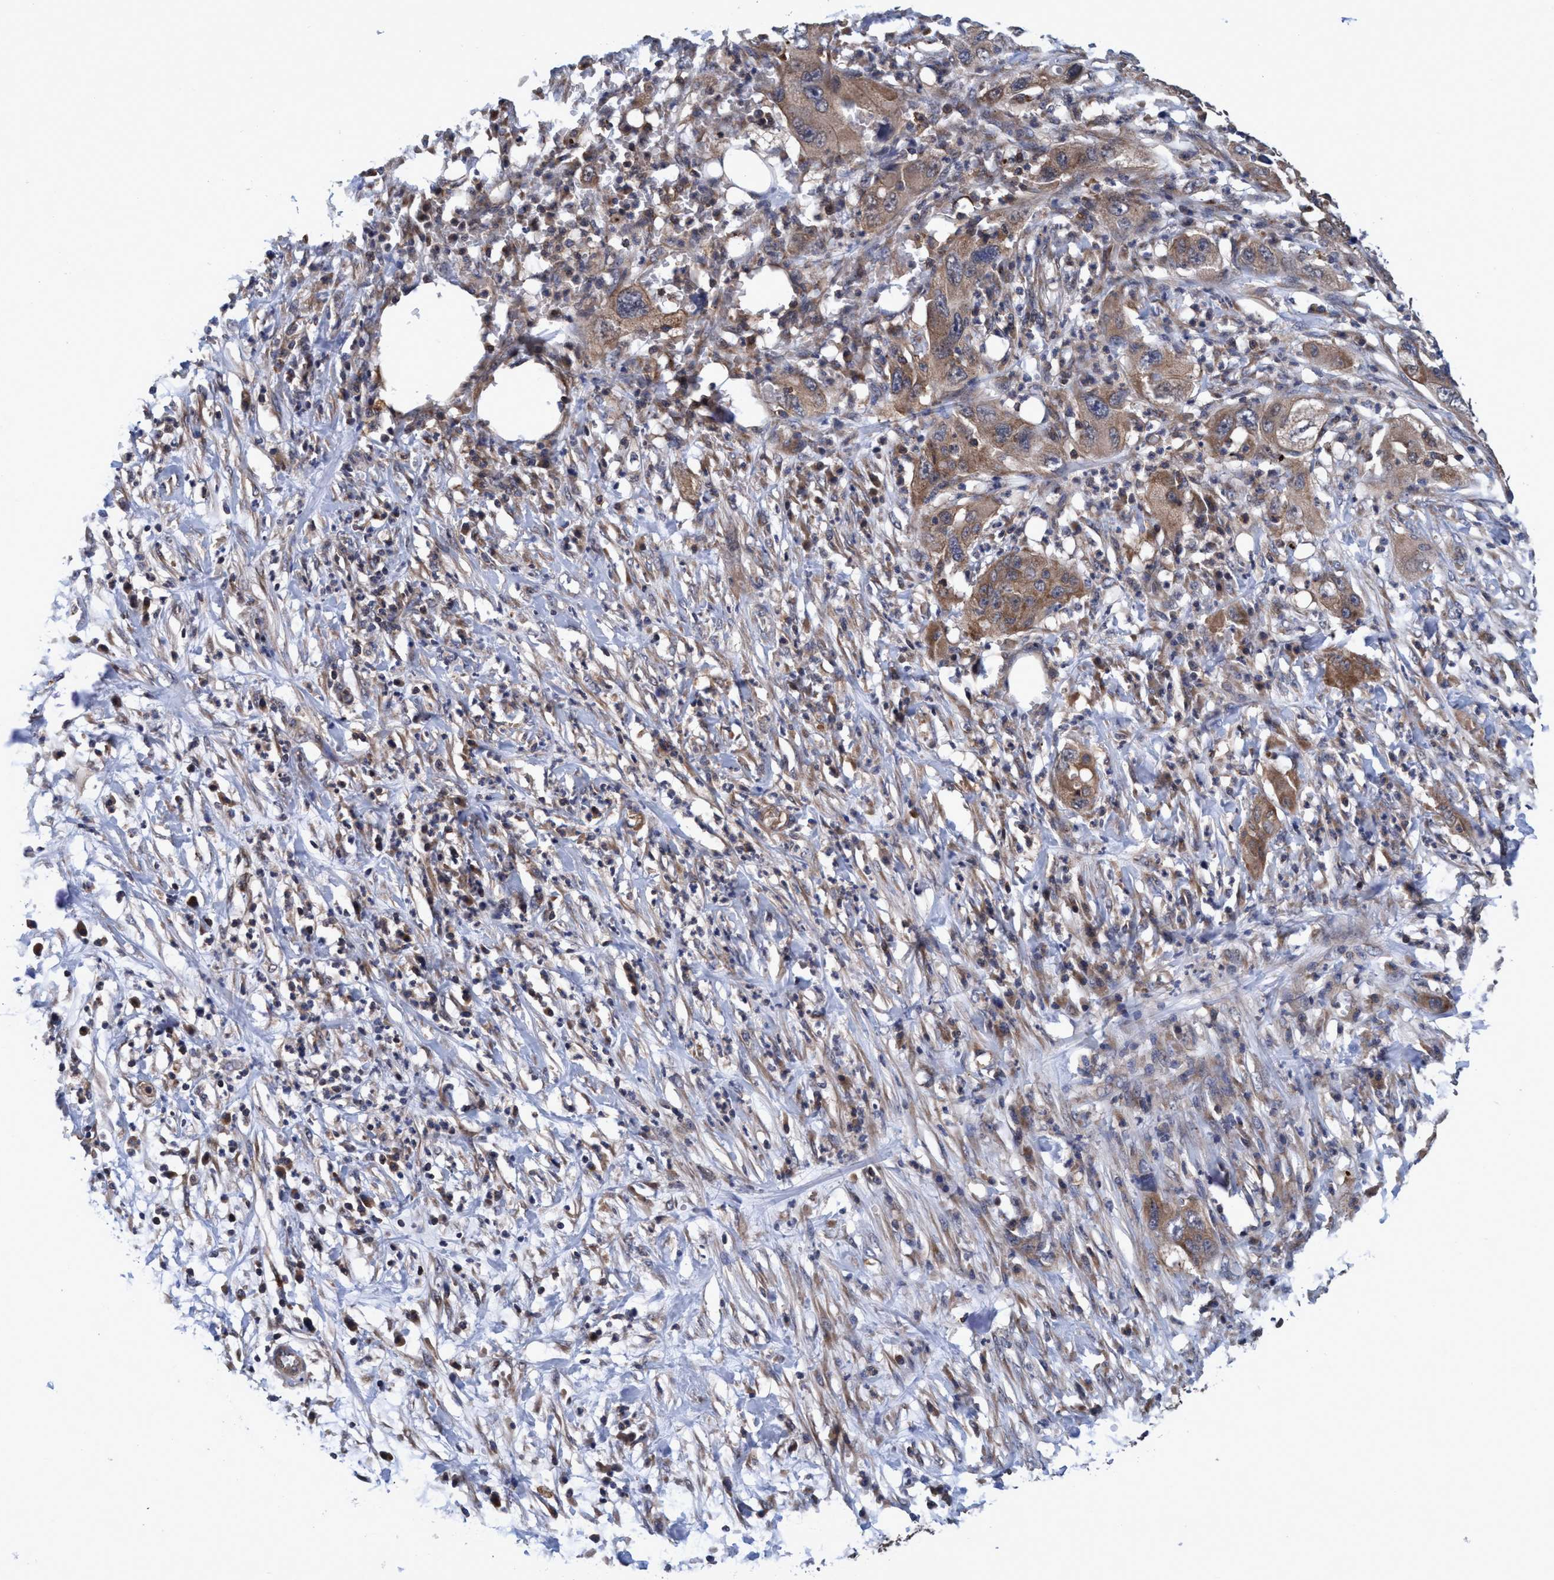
{"staining": {"intensity": "weak", "quantity": ">75%", "location": "cytoplasmic/membranous"}, "tissue": "pancreatic cancer", "cell_type": "Tumor cells", "image_type": "cancer", "snomed": [{"axis": "morphology", "description": "Adenocarcinoma, NOS"}, {"axis": "topography", "description": "Pancreas"}], "caption": "DAB (3,3'-diaminobenzidine) immunohistochemical staining of pancreatic adenocarcinoma shows weak cytoplasmic/membranous protein staining in about >75% of tumor cells.", "gene": "CALCOCO2", "patient": {"sex": "female", "age": 78}}